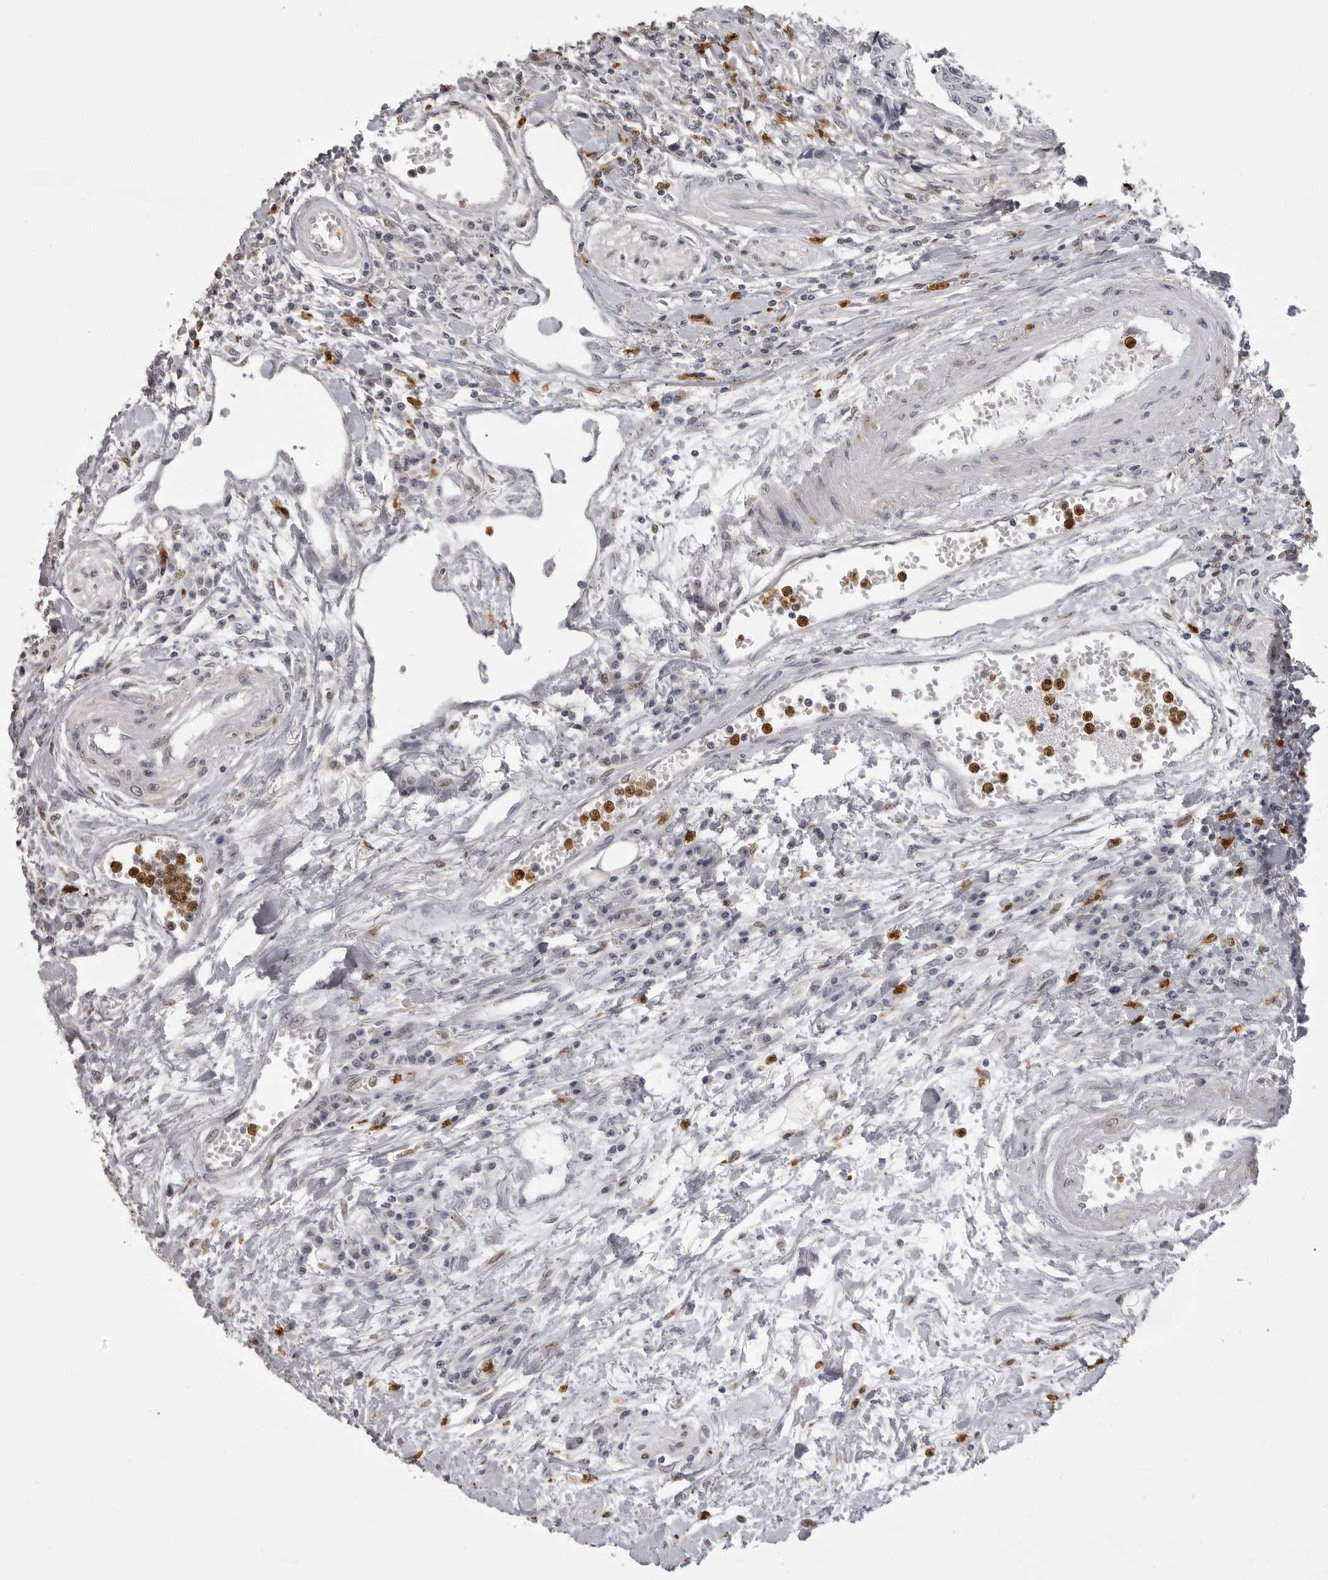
{"staining": {"intensity": "negative", "quantity": "none", "location": "none"}, "tissue": "colorectal cancer", "cell_type": "Tumor cells", "image_type": "cancer", "snomed": [{"axis": "morphology", "description": "Adenocarcinoma, NOS"}, {"axis": "topography", "description": "Rectum"}], "caption": "An immunohistochemistry image of adenocarcinoma (colorectal) is shown. There is no staining in tumor cells of adenocarcinoma (colorectal).", "gene": "IL31", "patient": {"sex": "male", "age": 84}}